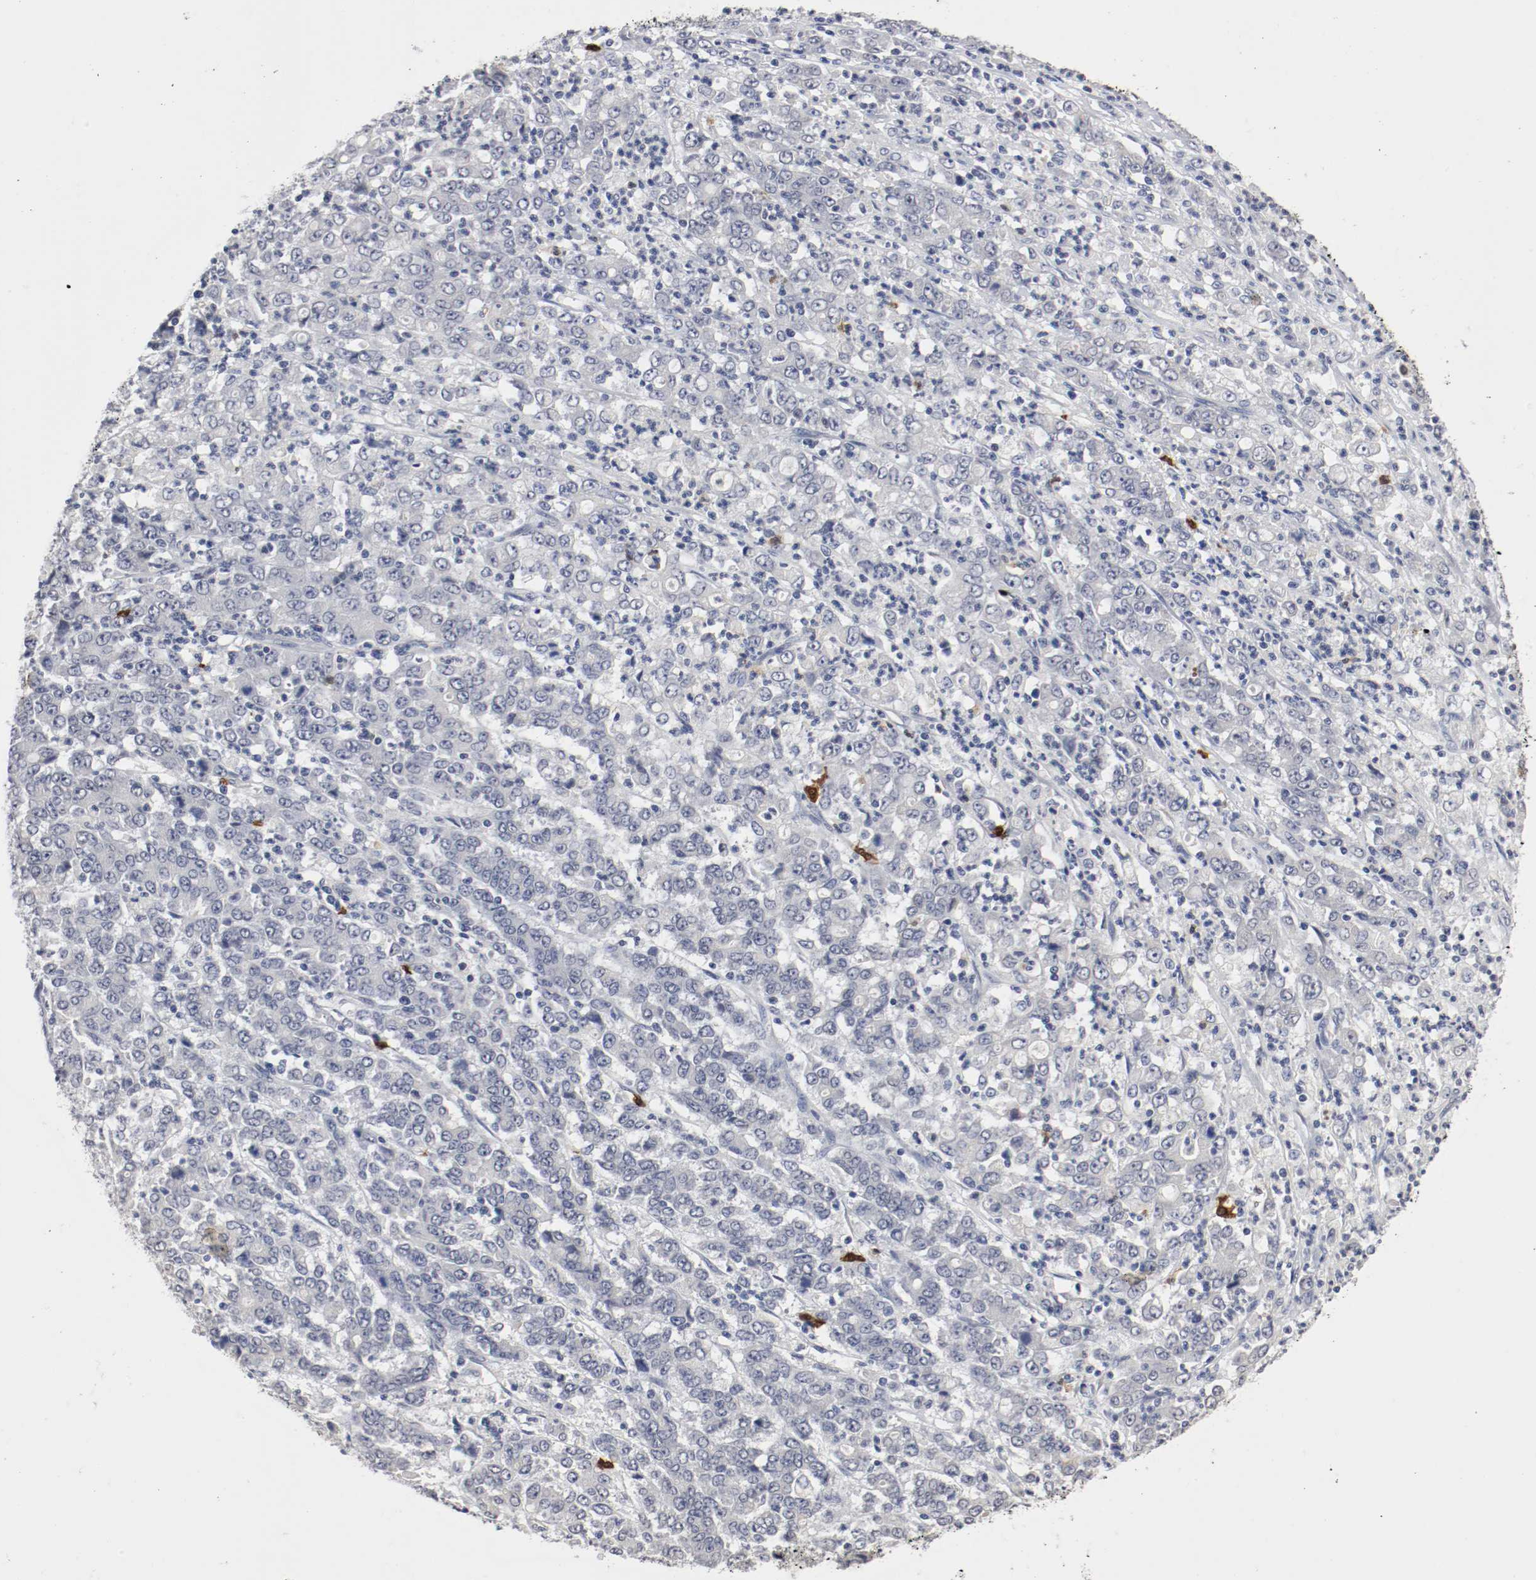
{"staining": {"intensity": "negative", "quantity": "none", "location": "none"}, "tissue": "stomach cancer", "cell_type": "Tumor cells", "image_type": "cancer", "snomed": [{"axis": "morphology", "description": "Adenocarcinoma, NOS"}, {"axis": "topography", "description": "Stomach, lower"}], "caption": "This photomicrograph is of stomach adenocarcinoma stained with immunohistochemistry (IHC) to label a protein in brown with the nuclei are counter-stained blue. There is no positivity in tumor cells.", "gene": "CEBPE", "patient": {"sex": "female", "age": 71}}